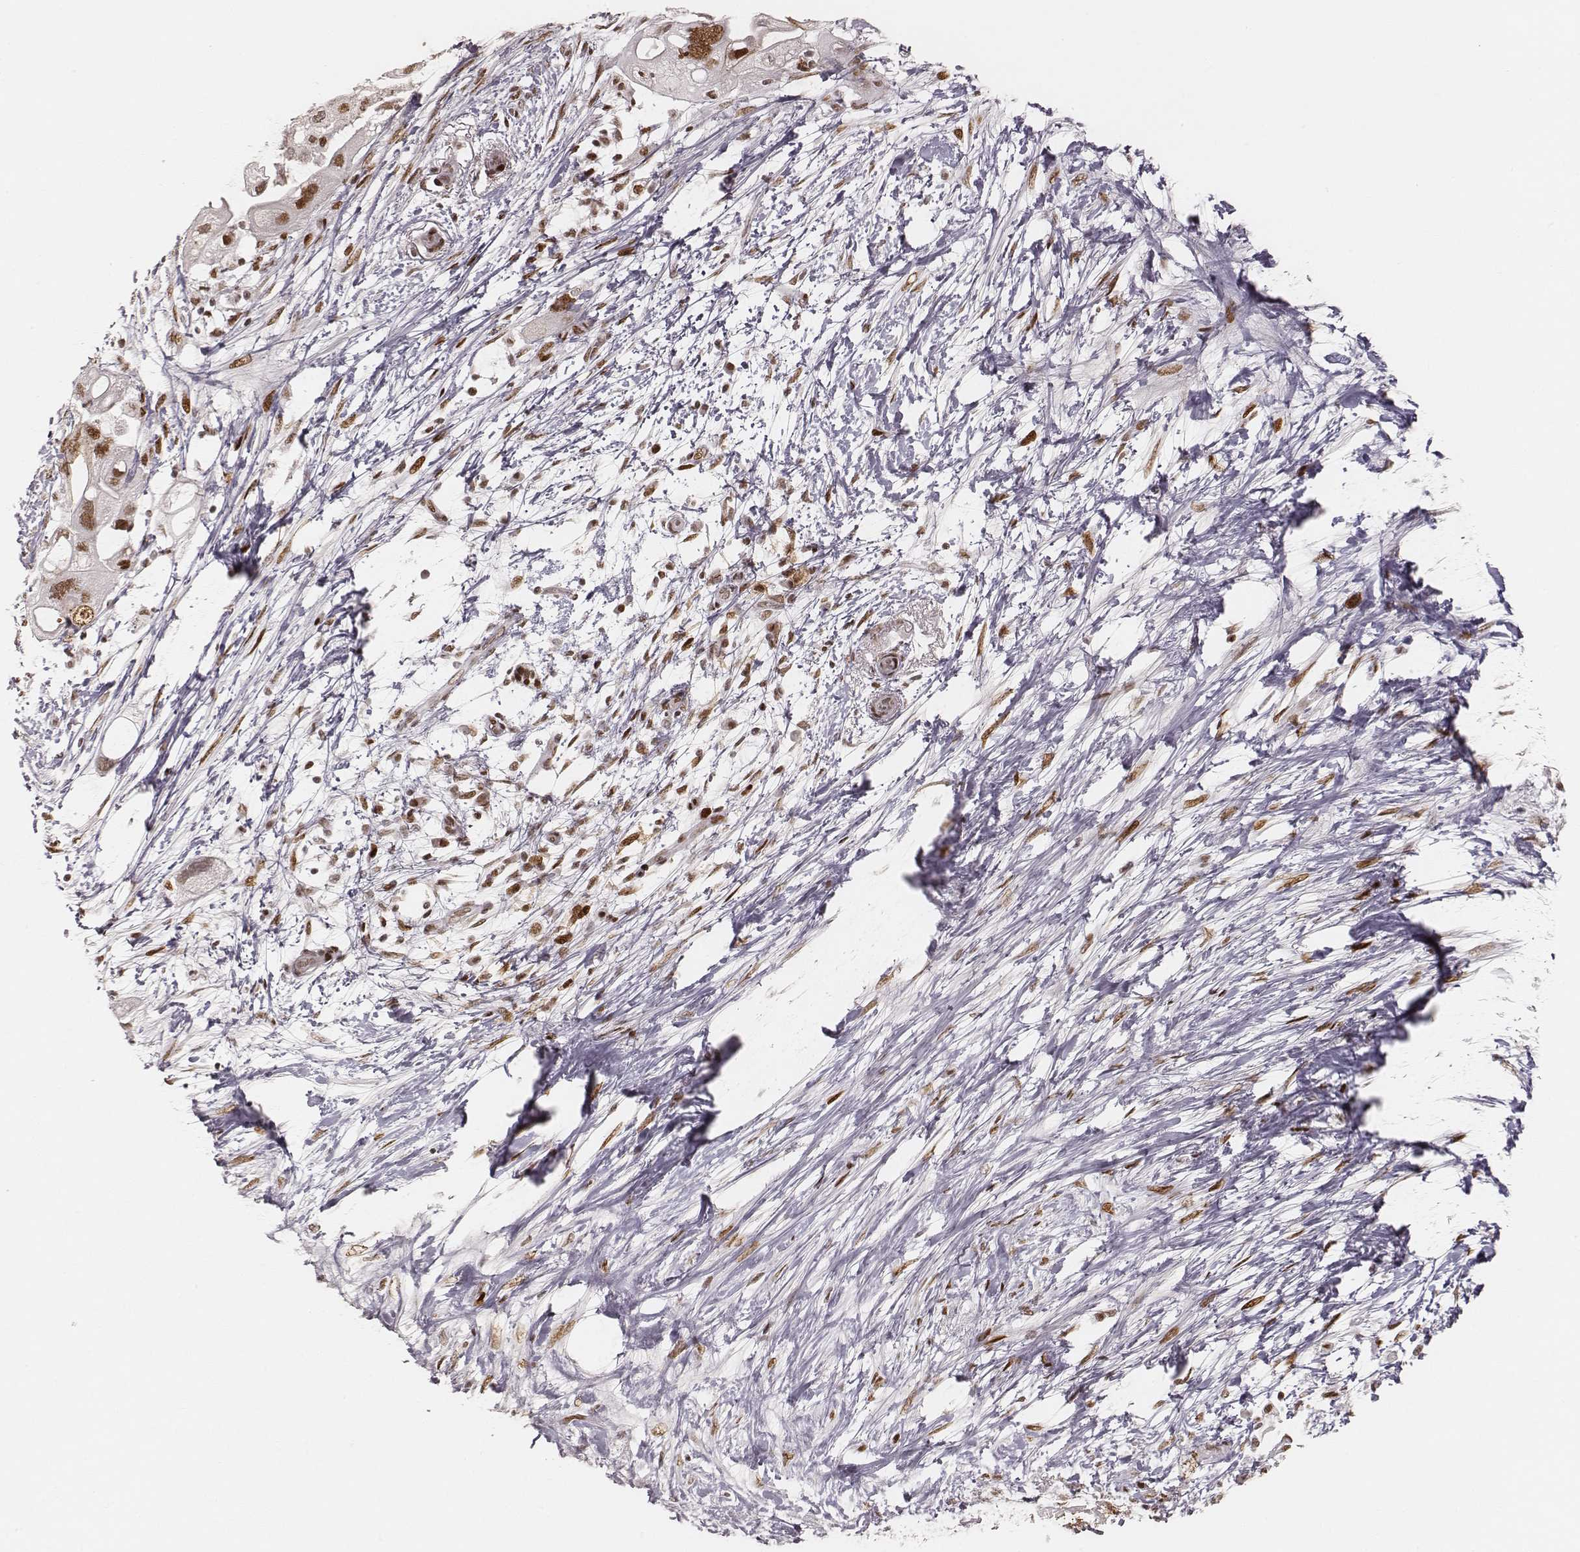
{"staining": {"intensity": "moderate", "quantity": ">75%", "location": "nuclear"}, "tissue": "pancreatic cancer", "cell_type": "Tumor cells", "image_type": "cancer", "snomed": [{"axis": "morphology", "description": "Adenocarcinoma, NOS"}, {"axis": "topography", "description": "Pancreas"}], "caption": "The immunohistochemical stain shows moderate nuclear positivity in tumor cells of adenocarcinoma (pancreatic) tissue. (Stains: DAB (3,3'-diaminobenzidine) in brown, nuclei in blue, Microscopy: brightfield microscopy at high magnification).", "gene": "HNRNPC", "patient": {"sex": "female", "age": 72}}